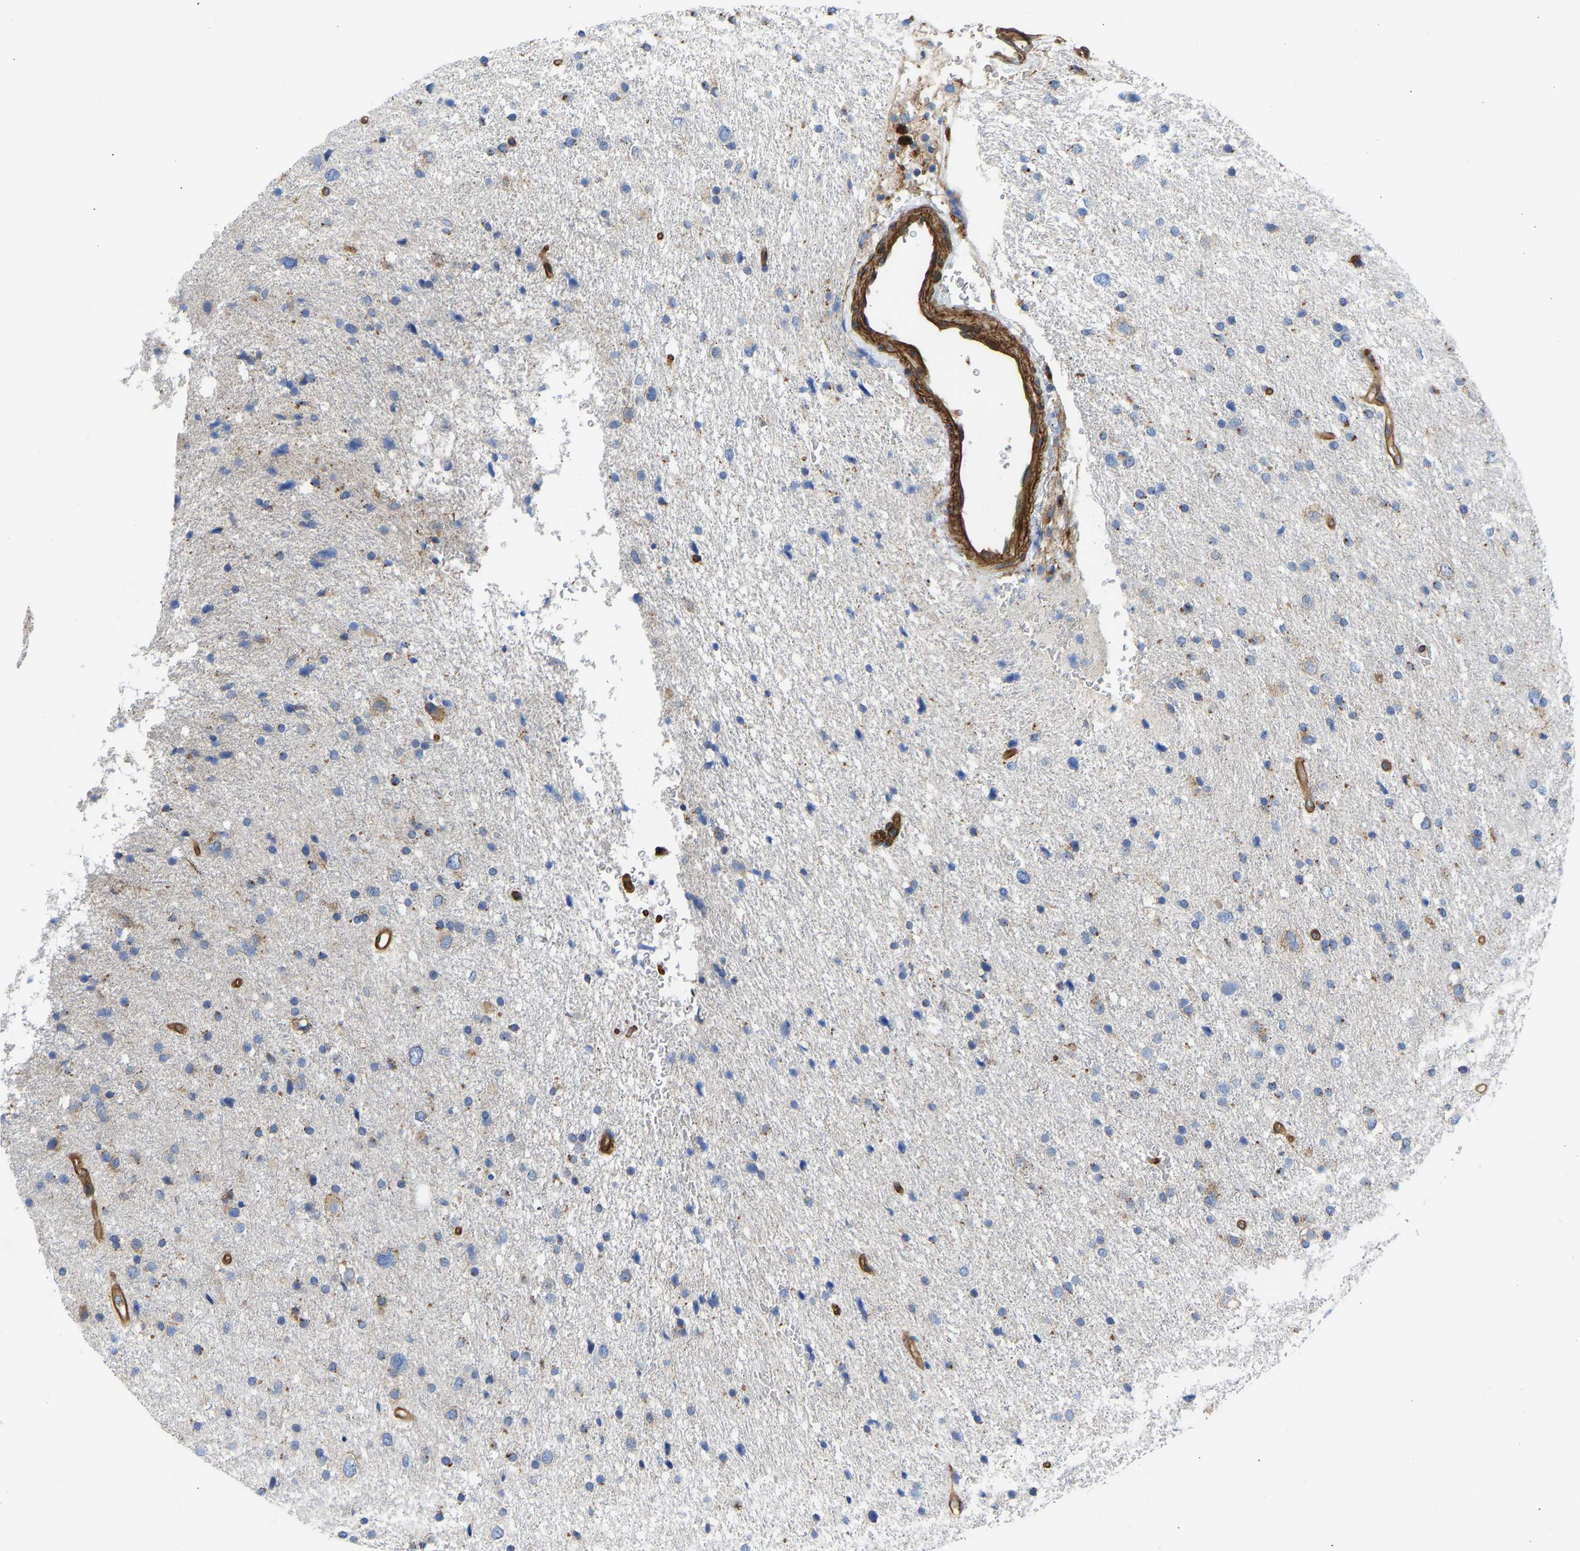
{"staining": {"intensity": "weak", "quantity": "25%-75%", "location": "cytoplasmic/membranous"}, "tissue": "glioma", "cell_type": "Tumor cells", "image_type": "cancer", "snomed": [{"axis": "morphology", "description": "Glioma, malignant, Low grade"}, {"axis": "topography", "description": "Brain"}], "caption": "Malignant glioma (low-grade) tissue displays weak cytoplasmic/membranous staining in approximately 25%-75% of tumor cells, visualized by immunohistochemistry.", "gene": "MYO1C", "patient": {"sex": "female", "age": 37}}